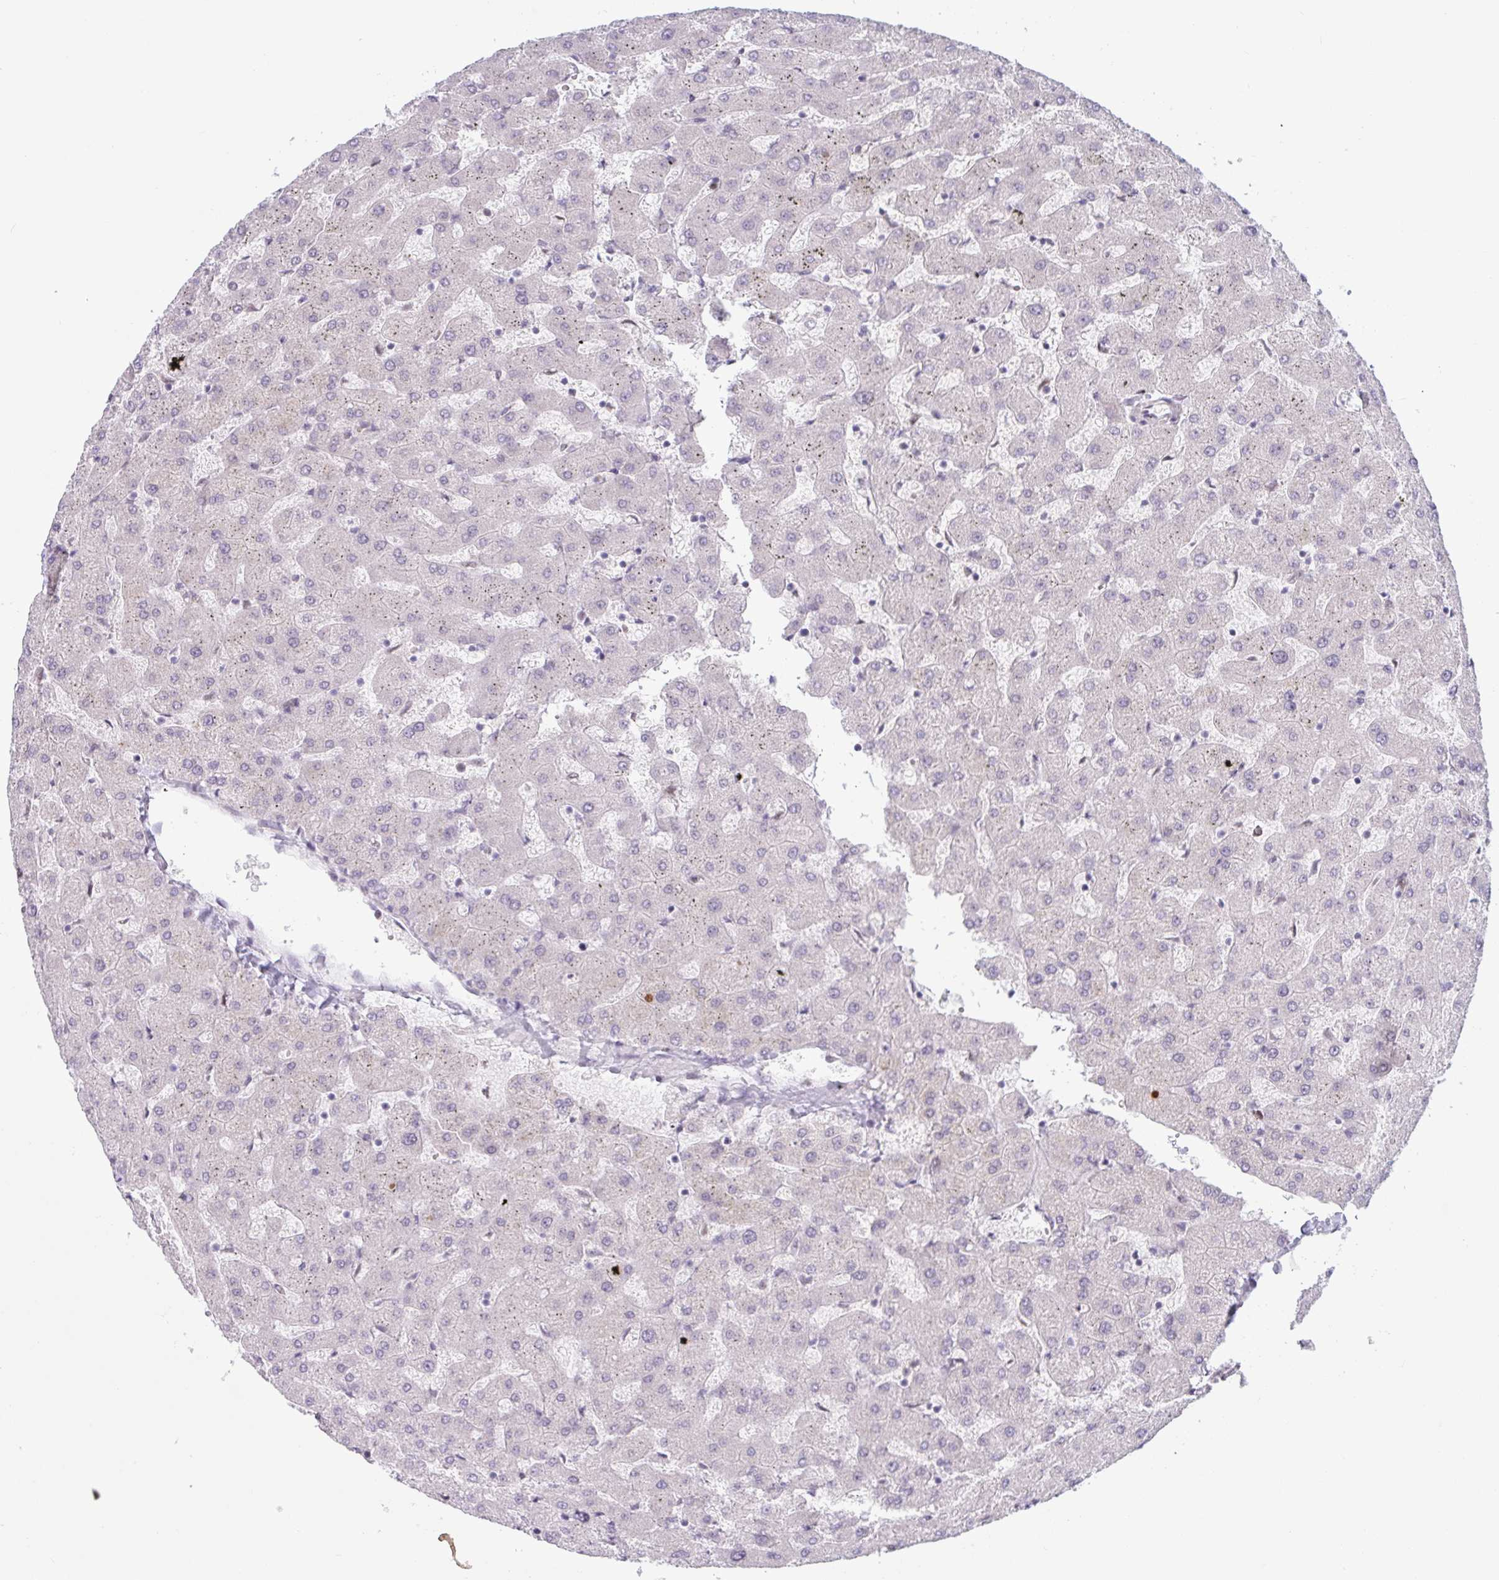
{"staining": {"intensity": "negative", "quantity": "none", "location": "none"}, "tissue": "liver", "cell_type": "Cholangiocytes", "image_type": "normal", "snomed": [{"axis": "morphology", "description": "Normal tissue, NOS"}, {"axis": "topography", "description": "Liver"}], "caption": "Immunohistochemical staining of unremarkable human liver displays no significant expression in cholangiocytes. Brightfield microscopy of IHC stained with DAB (brown) and hematoxylin (blue), captured at high magnification.", "gene": "PRMT6", "patient": {"sex": "female", "age": 63}}